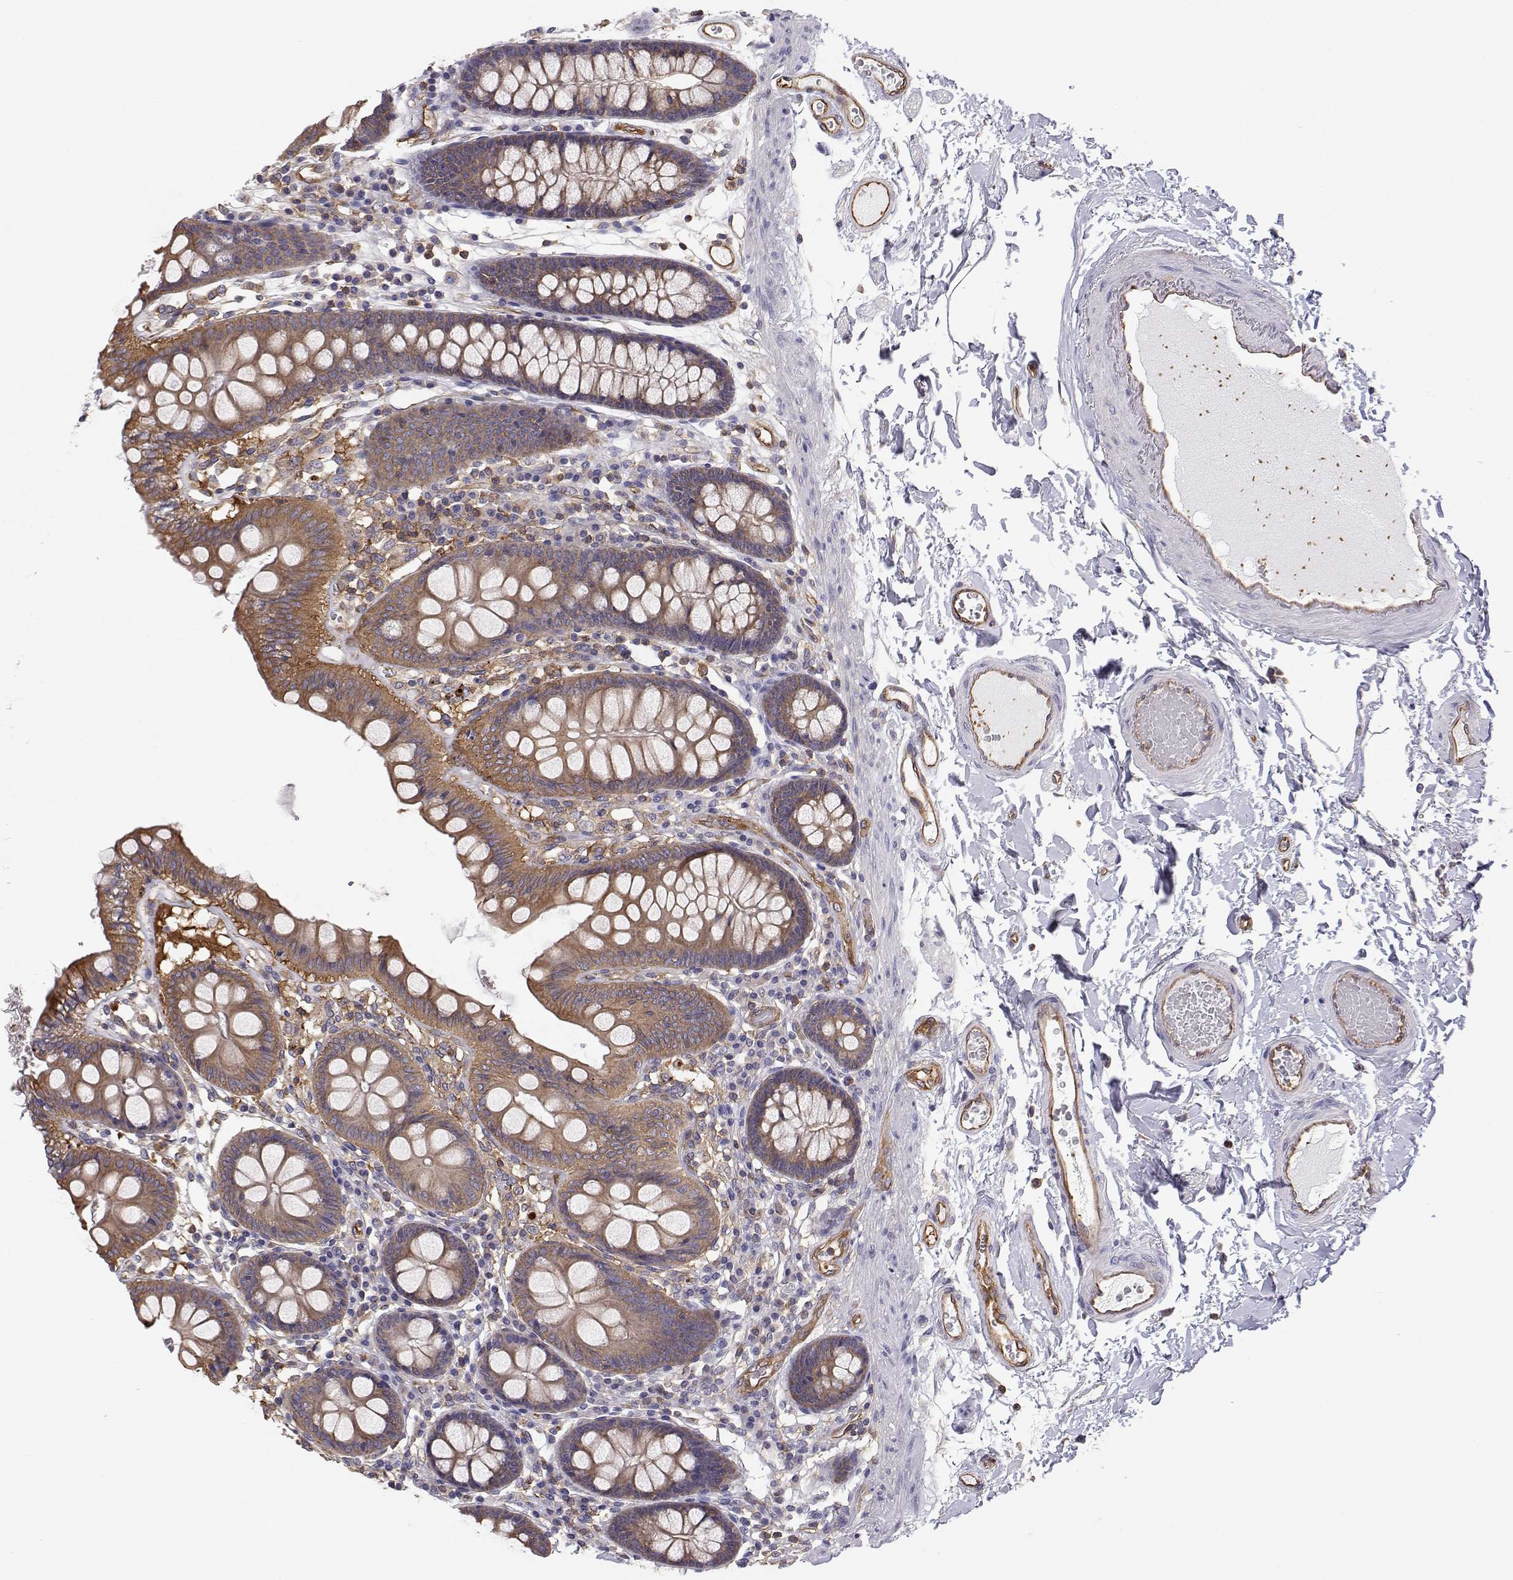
{"staining": {"intensity": "strong", "quantity": "25%-75%", "location": "cytoplasmic/membranous"}, "tissue": "colon", "cell_type": "Endothelial cells", "image_type": "normal", "snomed": [{"axis": "morphology", "description": "Normal tissue, NOS"}, {"axis": "topography", "description": "Colon"}], "caption": "Immunohistochemistry (IHC) image of benign colon: colon stained using immunohistochemistry displays high levels of strong protein expression localized specifically in the cytoplasmic/membranous of endothelial cells, appearing as a cytoplasmic/membranous brown color.", "gene": "MYH9", "patient": {"sex": "male", "age": 84}}